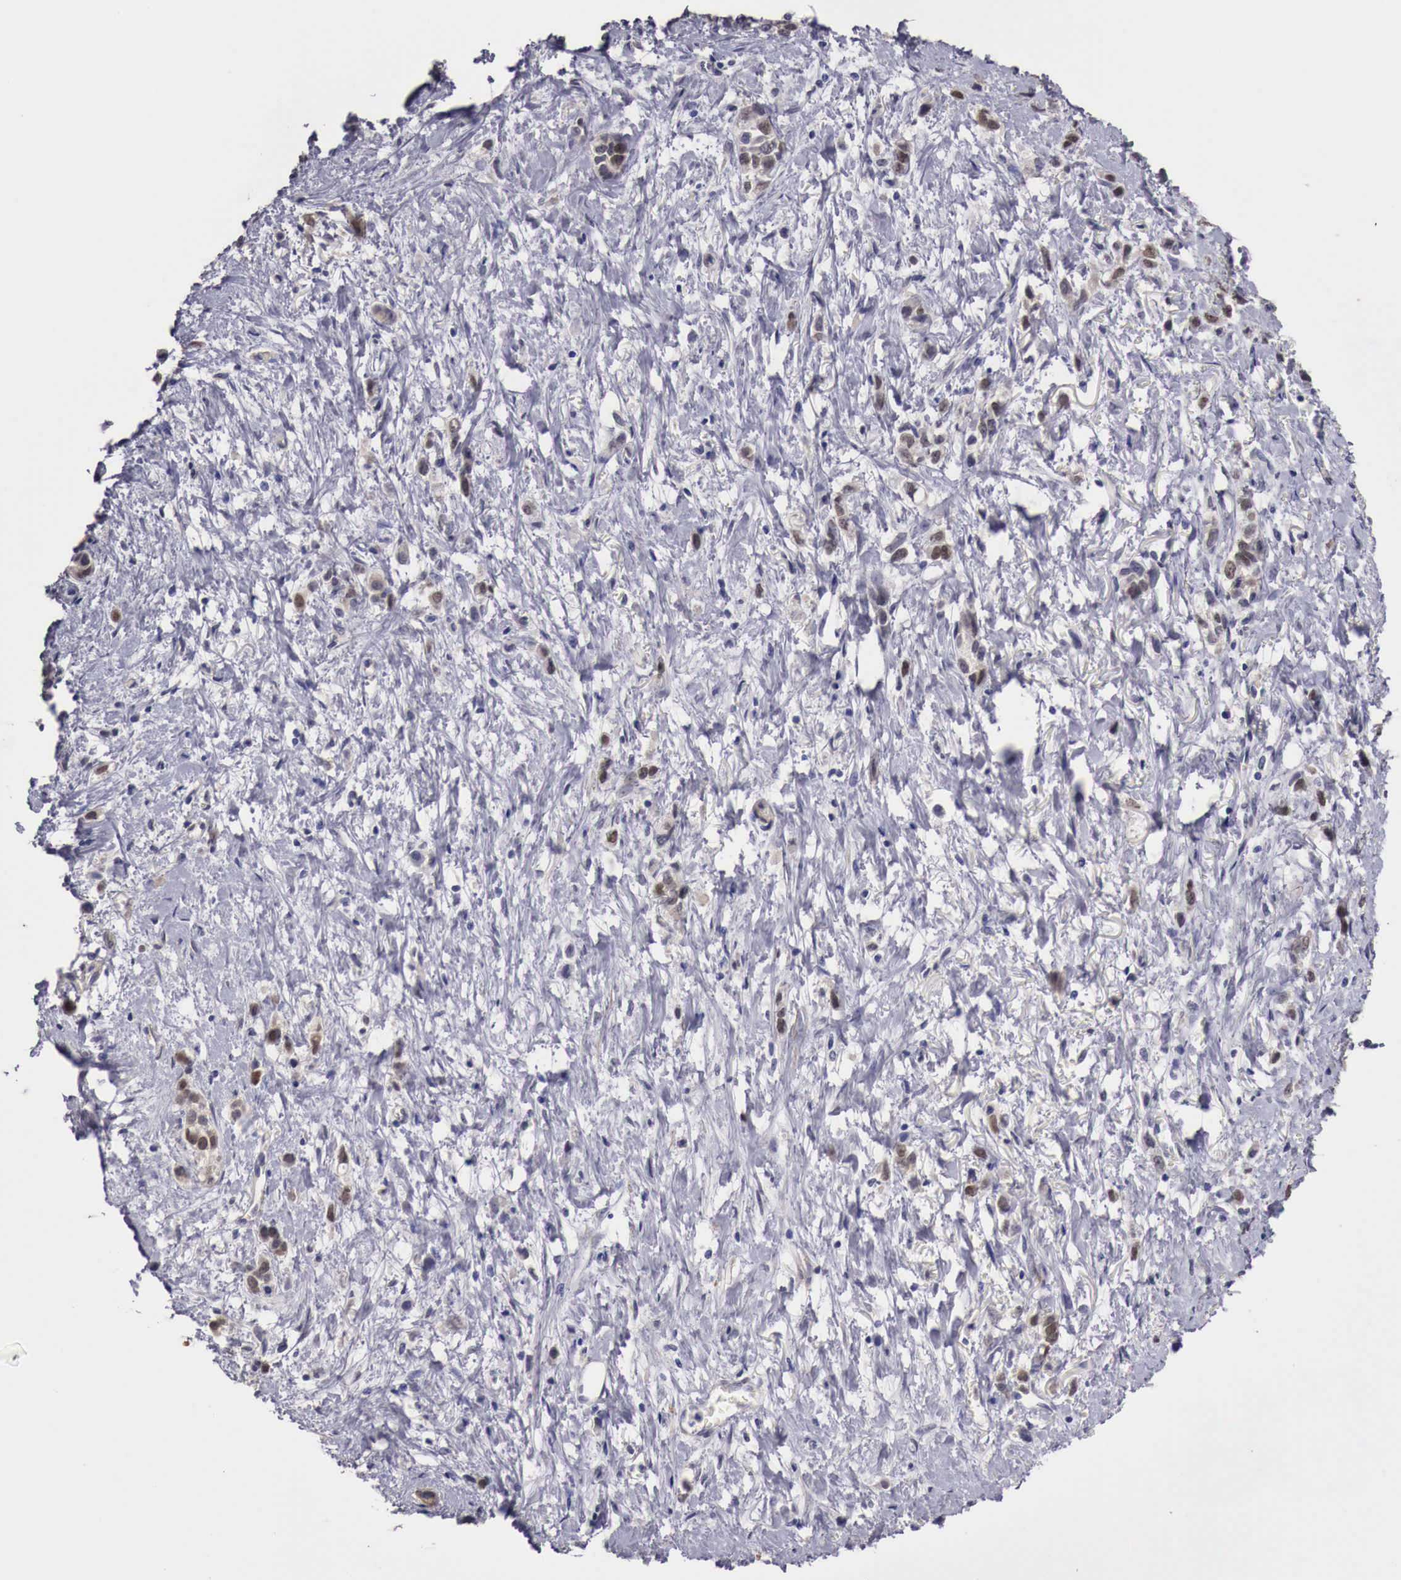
{"staining": {"intensity": "weak", "quantity": "<25%", "location": "nuclear"}, "tissue": "stomach cancer", "cell_type": "Tumor cells", "image_type": "cancer", "snomed": [{"axis": "morphology", "description": "Adenocarcinoma, NOS"}, {"axis": "topography", "description": "Stomach, upper"}], "caption": "IHC of stomach adenocarcinoma exhibits no expression in tumor cells. (Immunohistochemistry (ihc), brightfield microscopy, high magnification).", "gene": "ENOX2", "patient": {"sex": "male", "age": 76}}